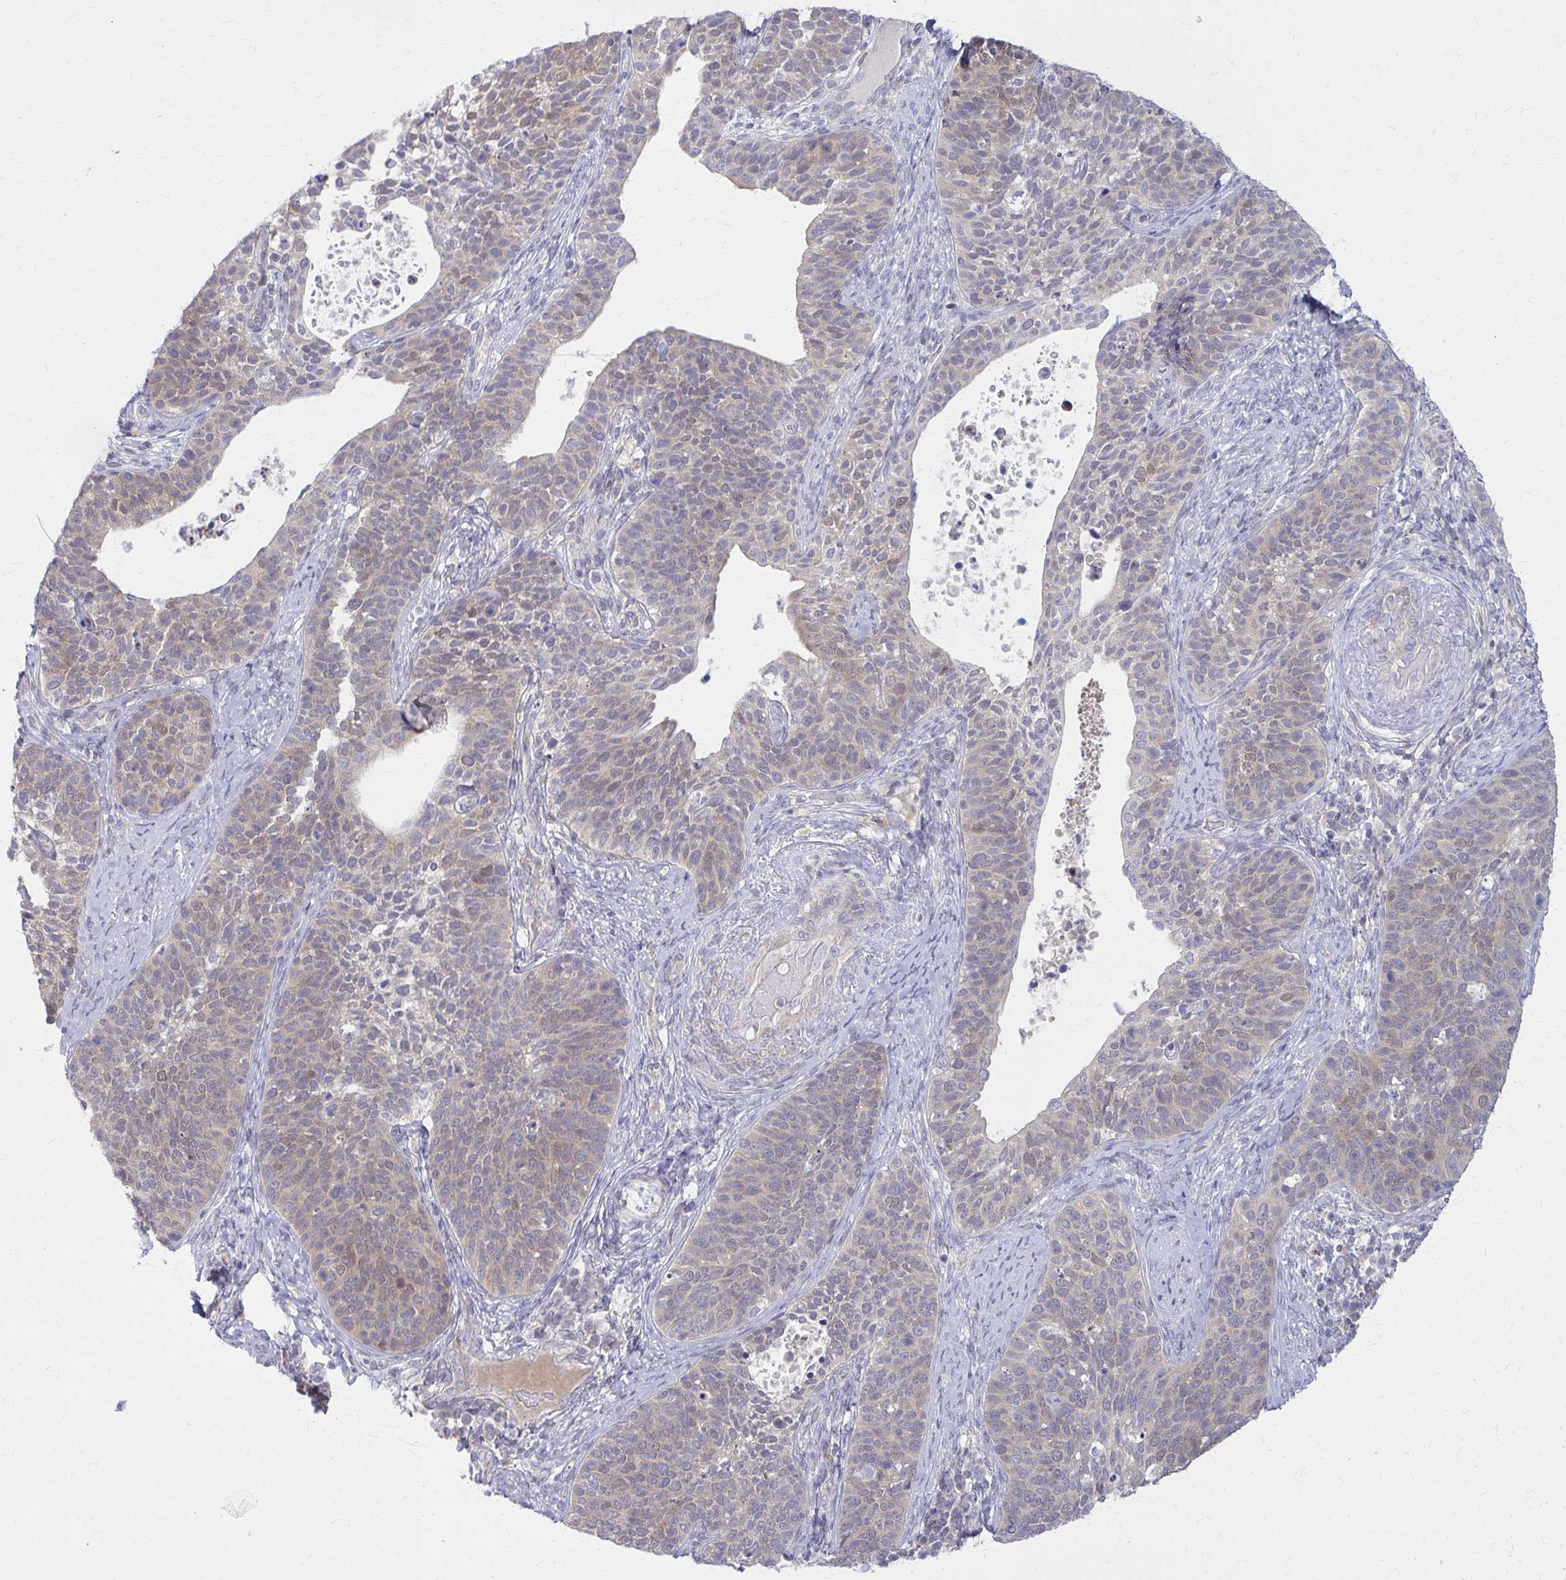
{"staining": {"intensity": "weak", "quantity": "25%-75%", "location": "cytoplasmic/membranous"}, "tissue": "cervical cancer", "cell_type": "Tumor cells", "image_type": "cancer", "snomed": [{"axis": "morphology", "description": "Squamous cell carcinoma, NOS"}, {"axis": "topography", "description": "Cervix"}], "caption": "Tumor cells demonstrate low levels of weak cytoplasmic/membranous expression in approximately 25%-75% of cells in human cervical cancer. (Stains: DAB in brown, nuclei in blue, Microscopy: brightfield microscopy at high magnification).", "gene": "DBI", "patient": {"sex": "female", "age": 69}}